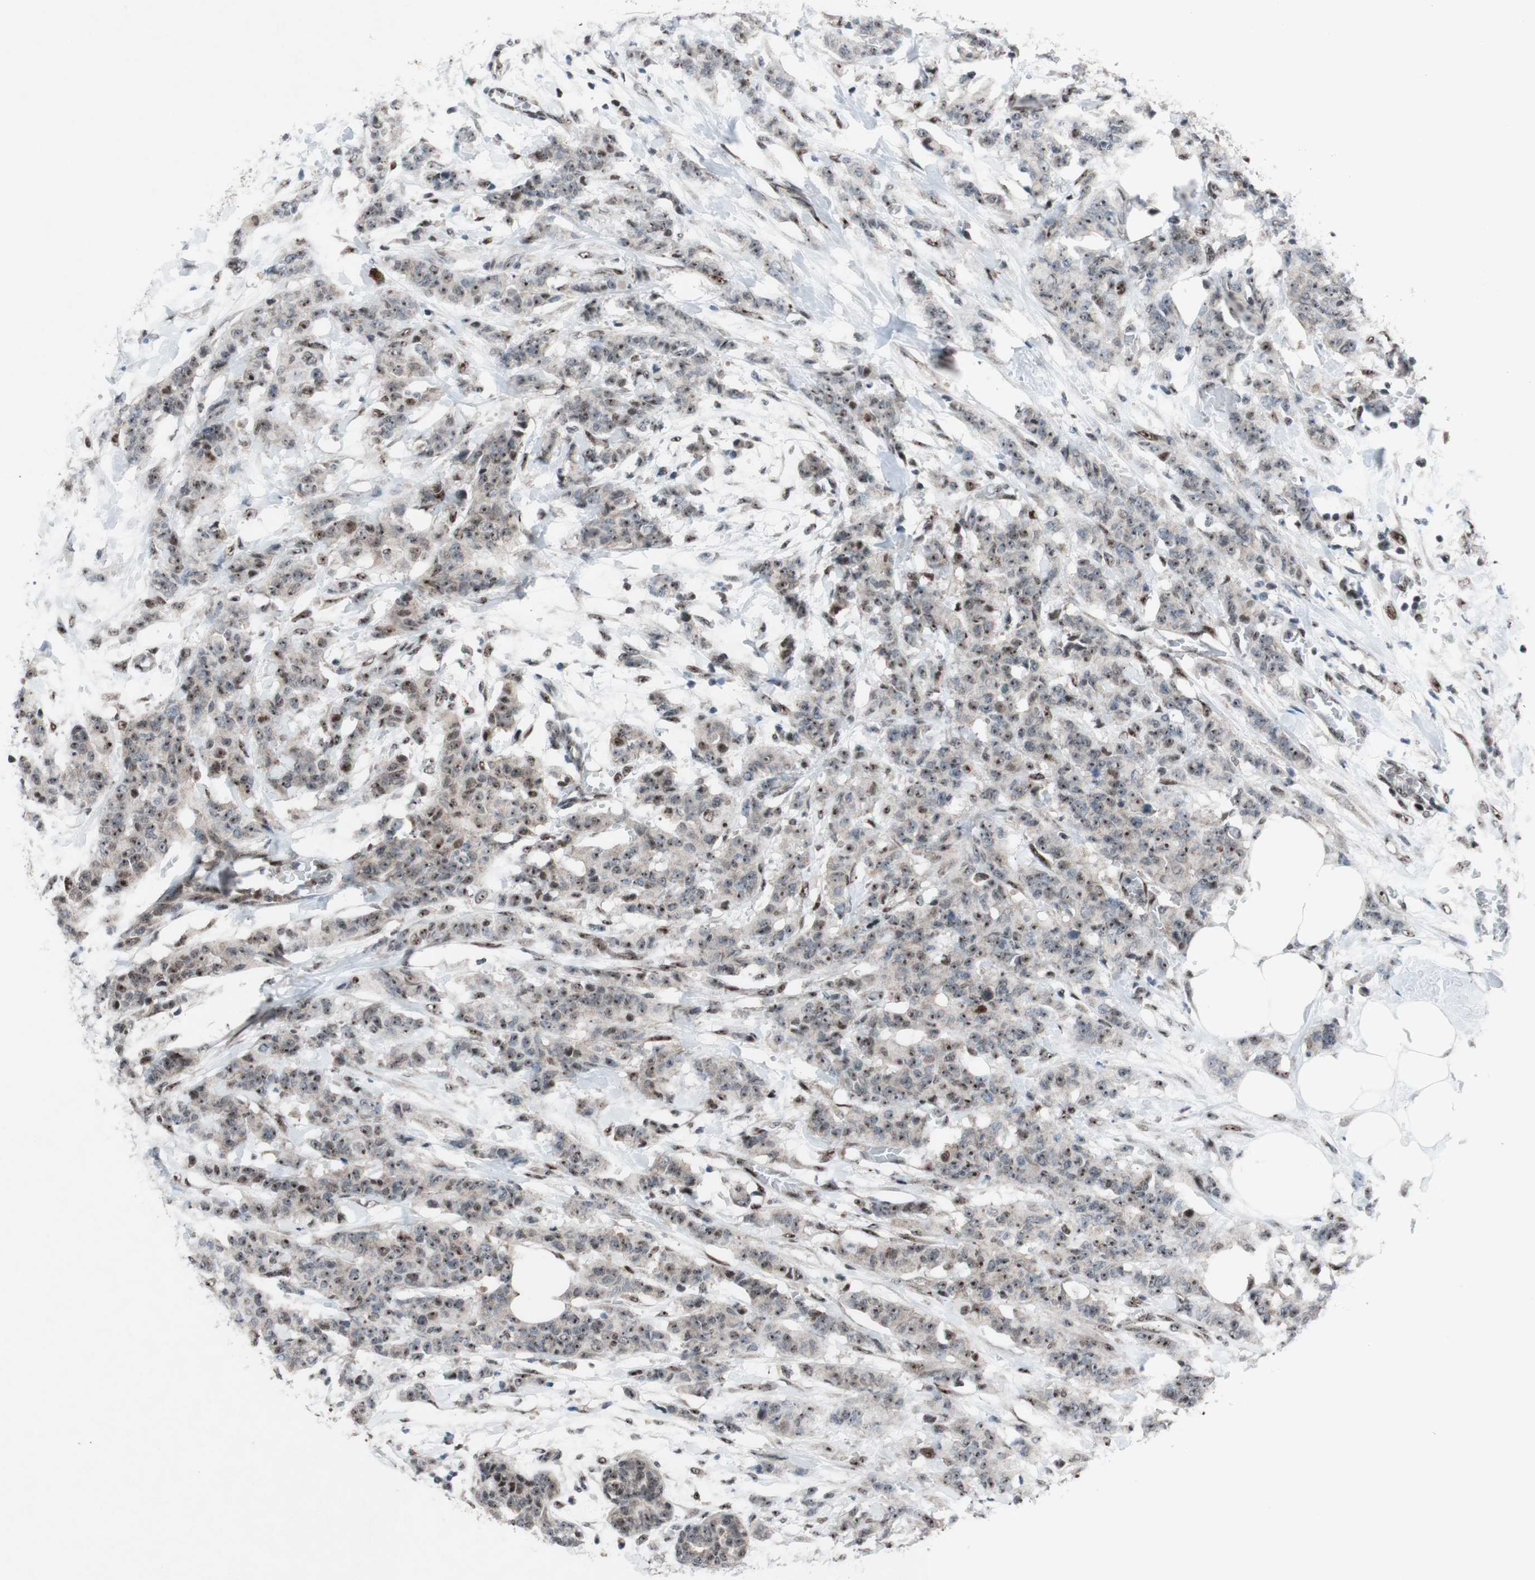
{"staining": {"intensity": "moderate", "quantity": ">75%", "location": "nuclear"}, "tissue": "breast cancer", "cell_type": "Tumor cells", "image_type": "cancer", "snomed": [{"axis": "morphology", "description": "Normal tissue, NOS"}, {"axis": "morphology", "description": "Duct carcinoma"}, {"axis": "topography", "description": "Breast"}], "caption": "Immunohistochemical staining of breast cancer exhibits medium levels of moderate nuclear protein staining in approximately >75% of tumor cells.", "gene": "POLR1A", "patient": {"sex": "female", "age": 40}}